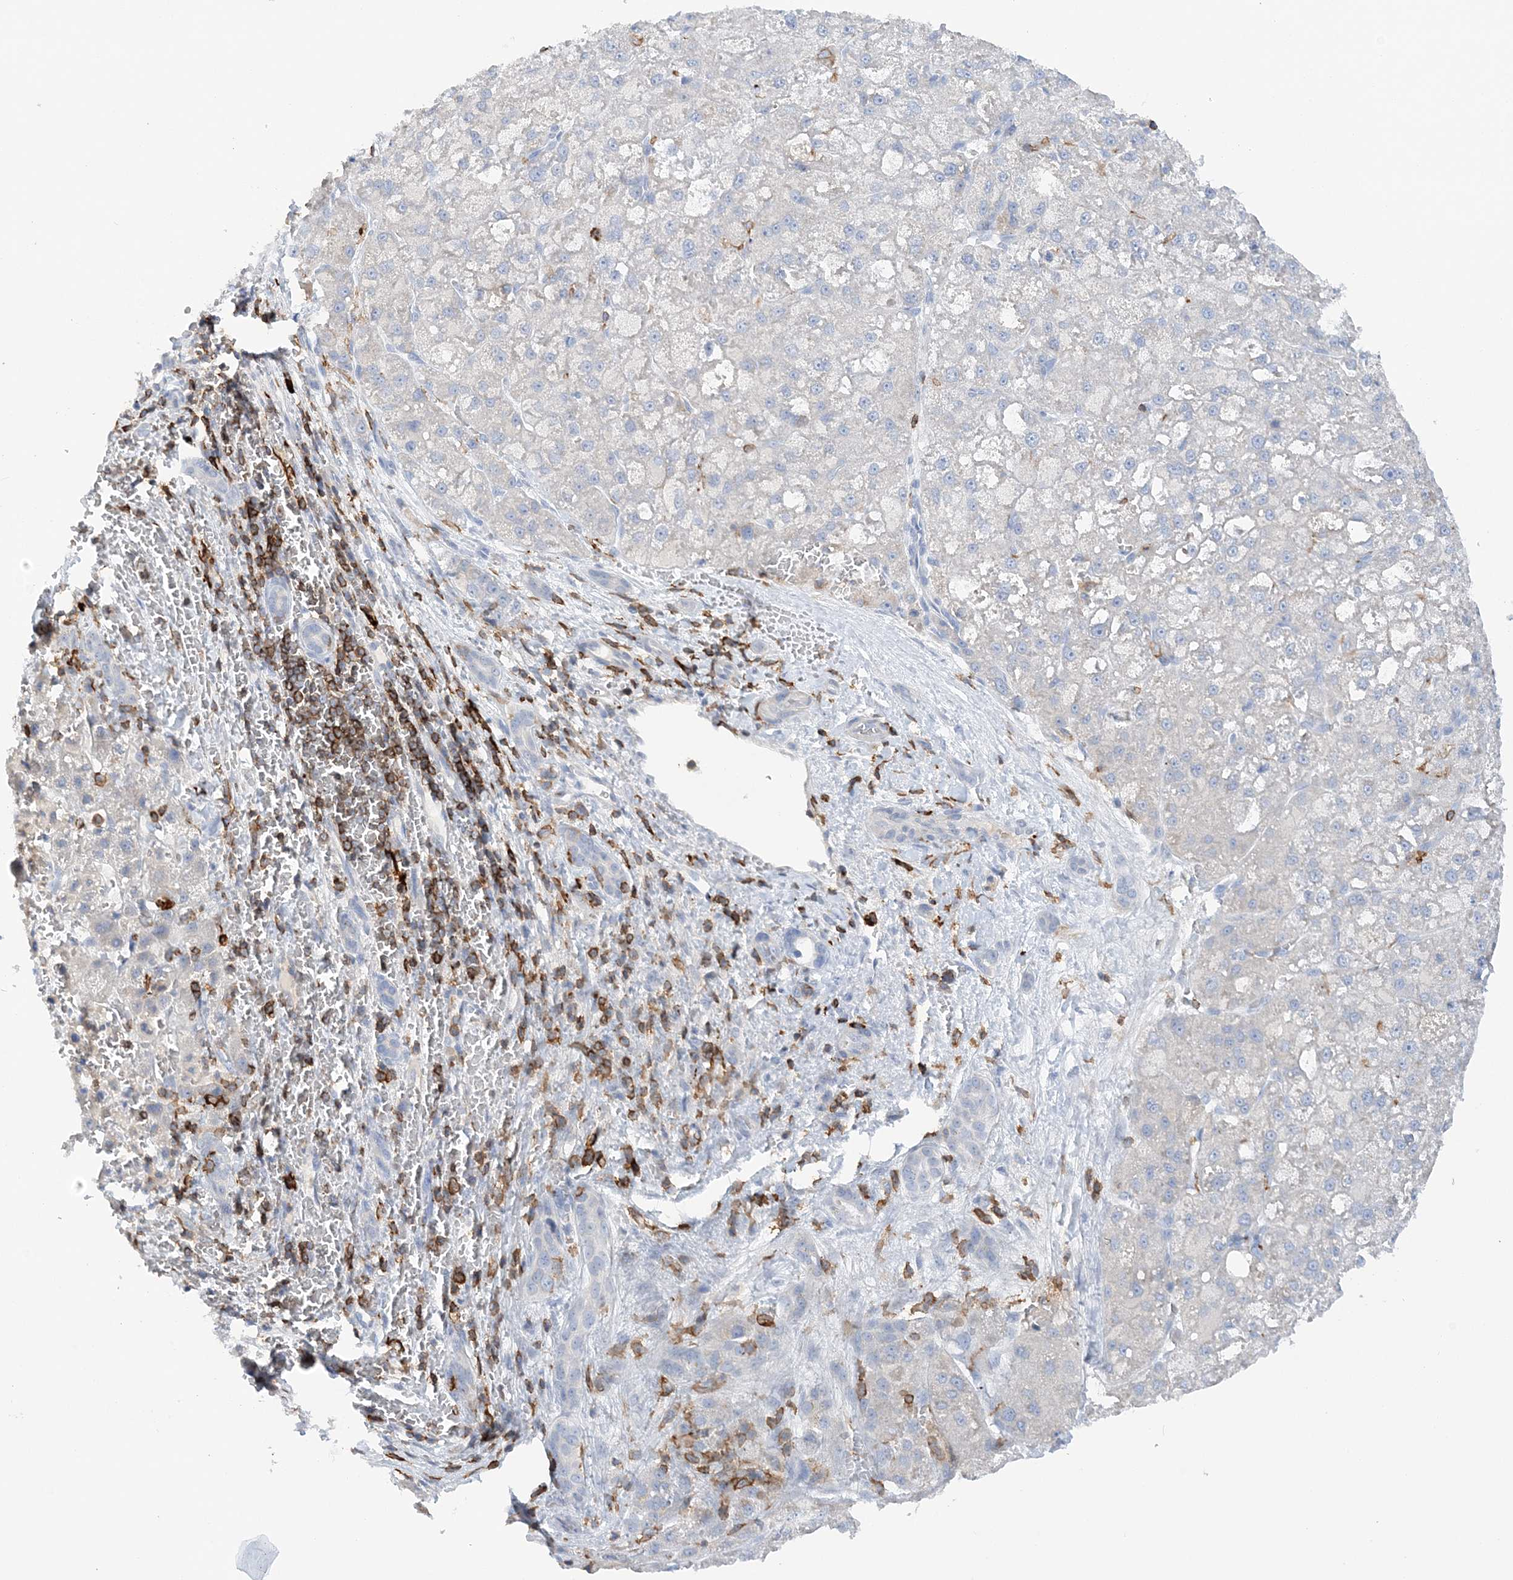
{"staining": {"intensity": "negative", "quantity": "none", "location": "none"}, "tissue": "liver cancer", "cell_type": "Tumor cells", "image_type": "cancer", "snomed": [{"axis": "morphology", "description": "Carcinoma, Hepatocellular, NOS"}, {"axis": "topography", "description": "Liver"}], "caption": "DAB (3,3'-diaminobenzidine) immunohistochemical staining of human liver hepatocellular carcinoma demonstrates no significant positivity in tumor cells. The staining is performed using DAB (3,3'-diaminobenzidine) brown chromogen with nuclei counter-stained in using hematoxylin.", "gene": "PRMT9", "patient": {"sex": "male", "age": 57}}